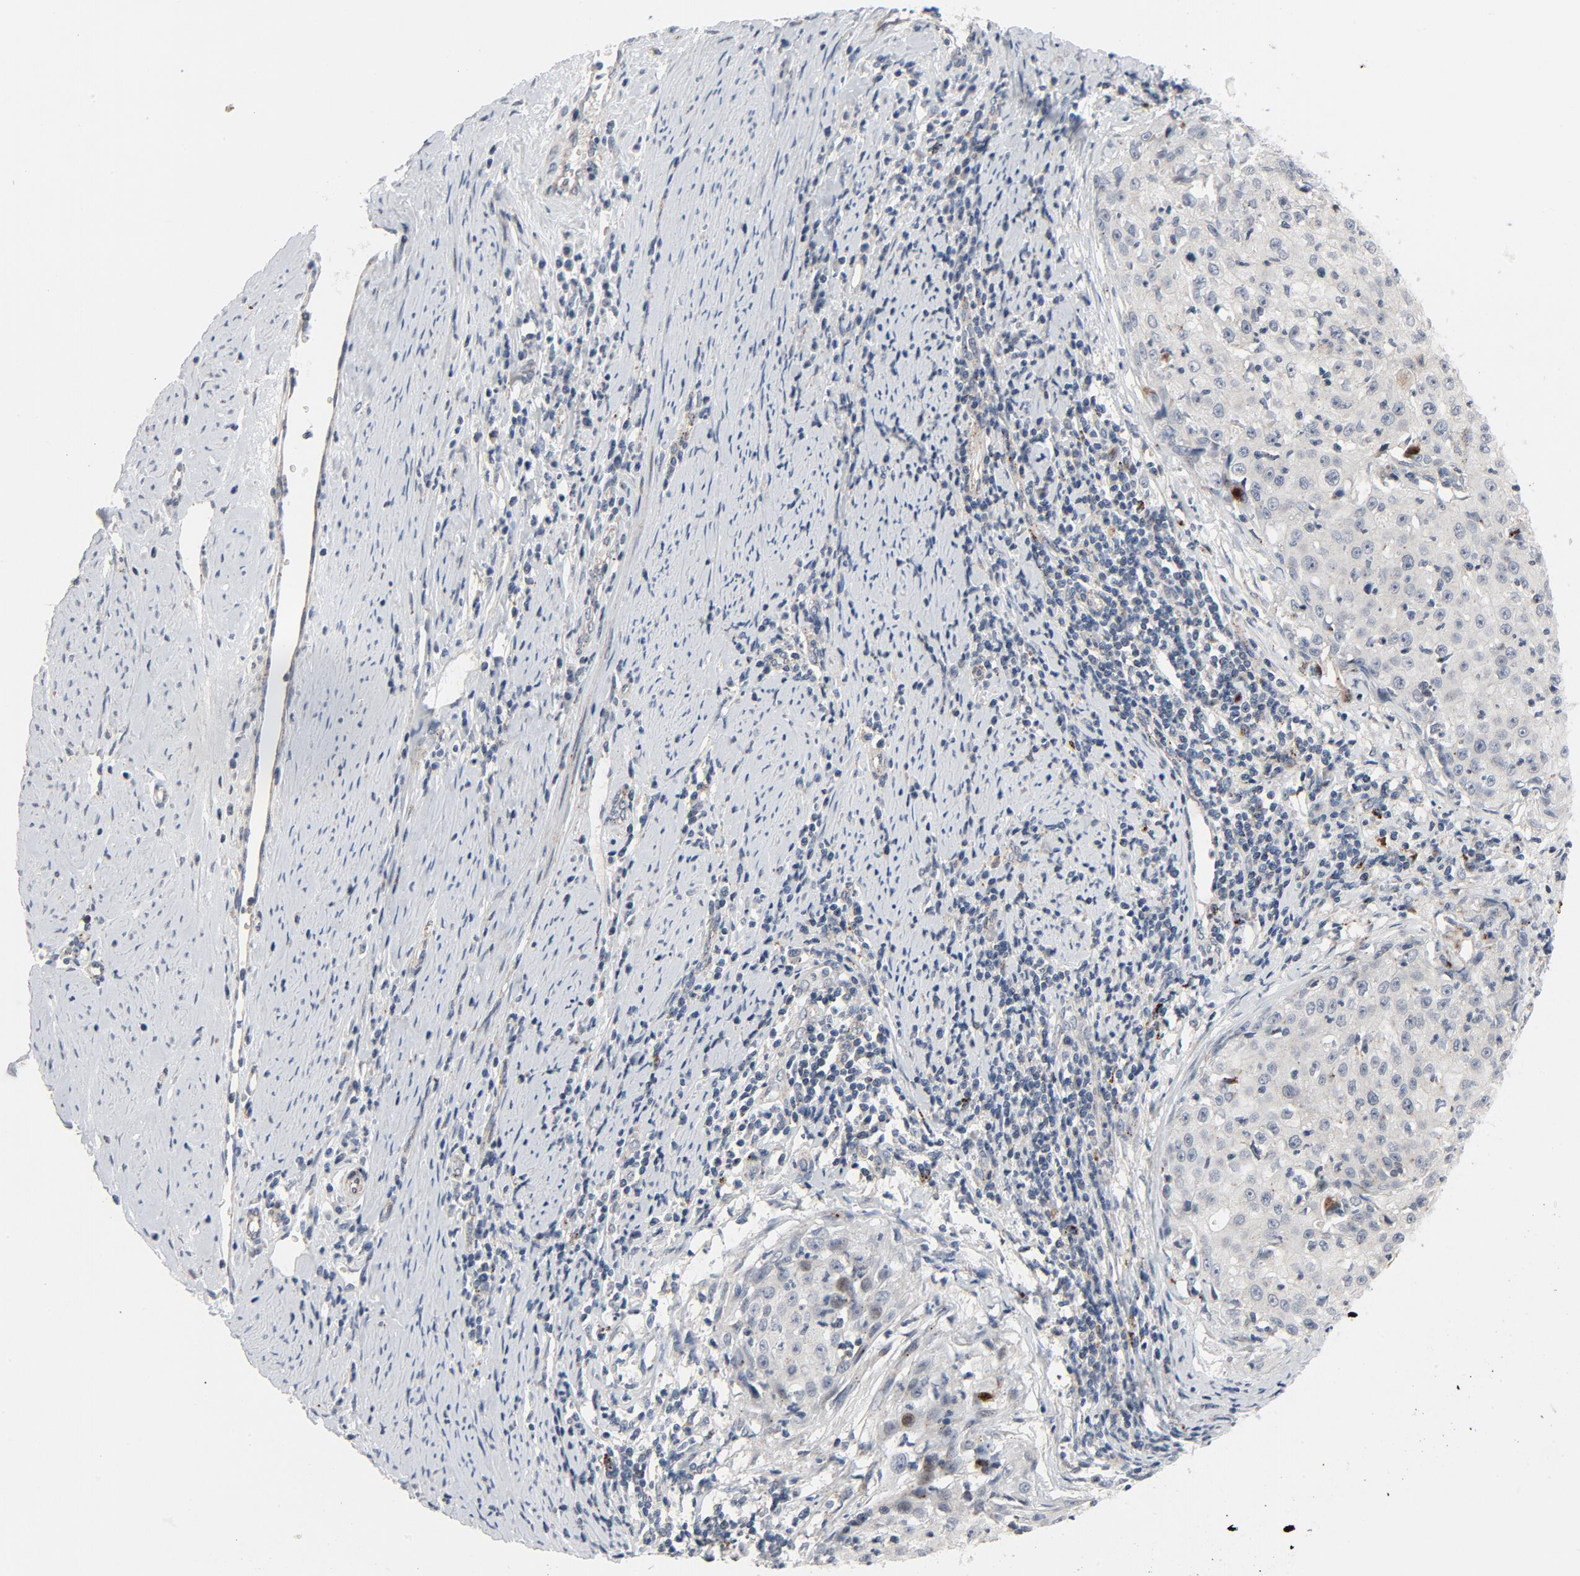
{"staining": {"intensity": "negative", "quantity": "none", "location": "none"}, "tissue": "cervical cancer", "cell_type": "Tumor cells", "image_type": "cancer", "snomed": [{"axis": "morphology", "description": "Squamous cell carcinoma, NOS"}, {"axis": "topography", "description": "Cervix"}], "caption": "IHC of cervical squamous cell carcinoma displays no staining in tumor cells. (DAB (3,3'-diaminobenzidine) immunohistochemistry, high magnification).", "gene": "AKT2", "patient": {"sex": "female", "age": 34}}